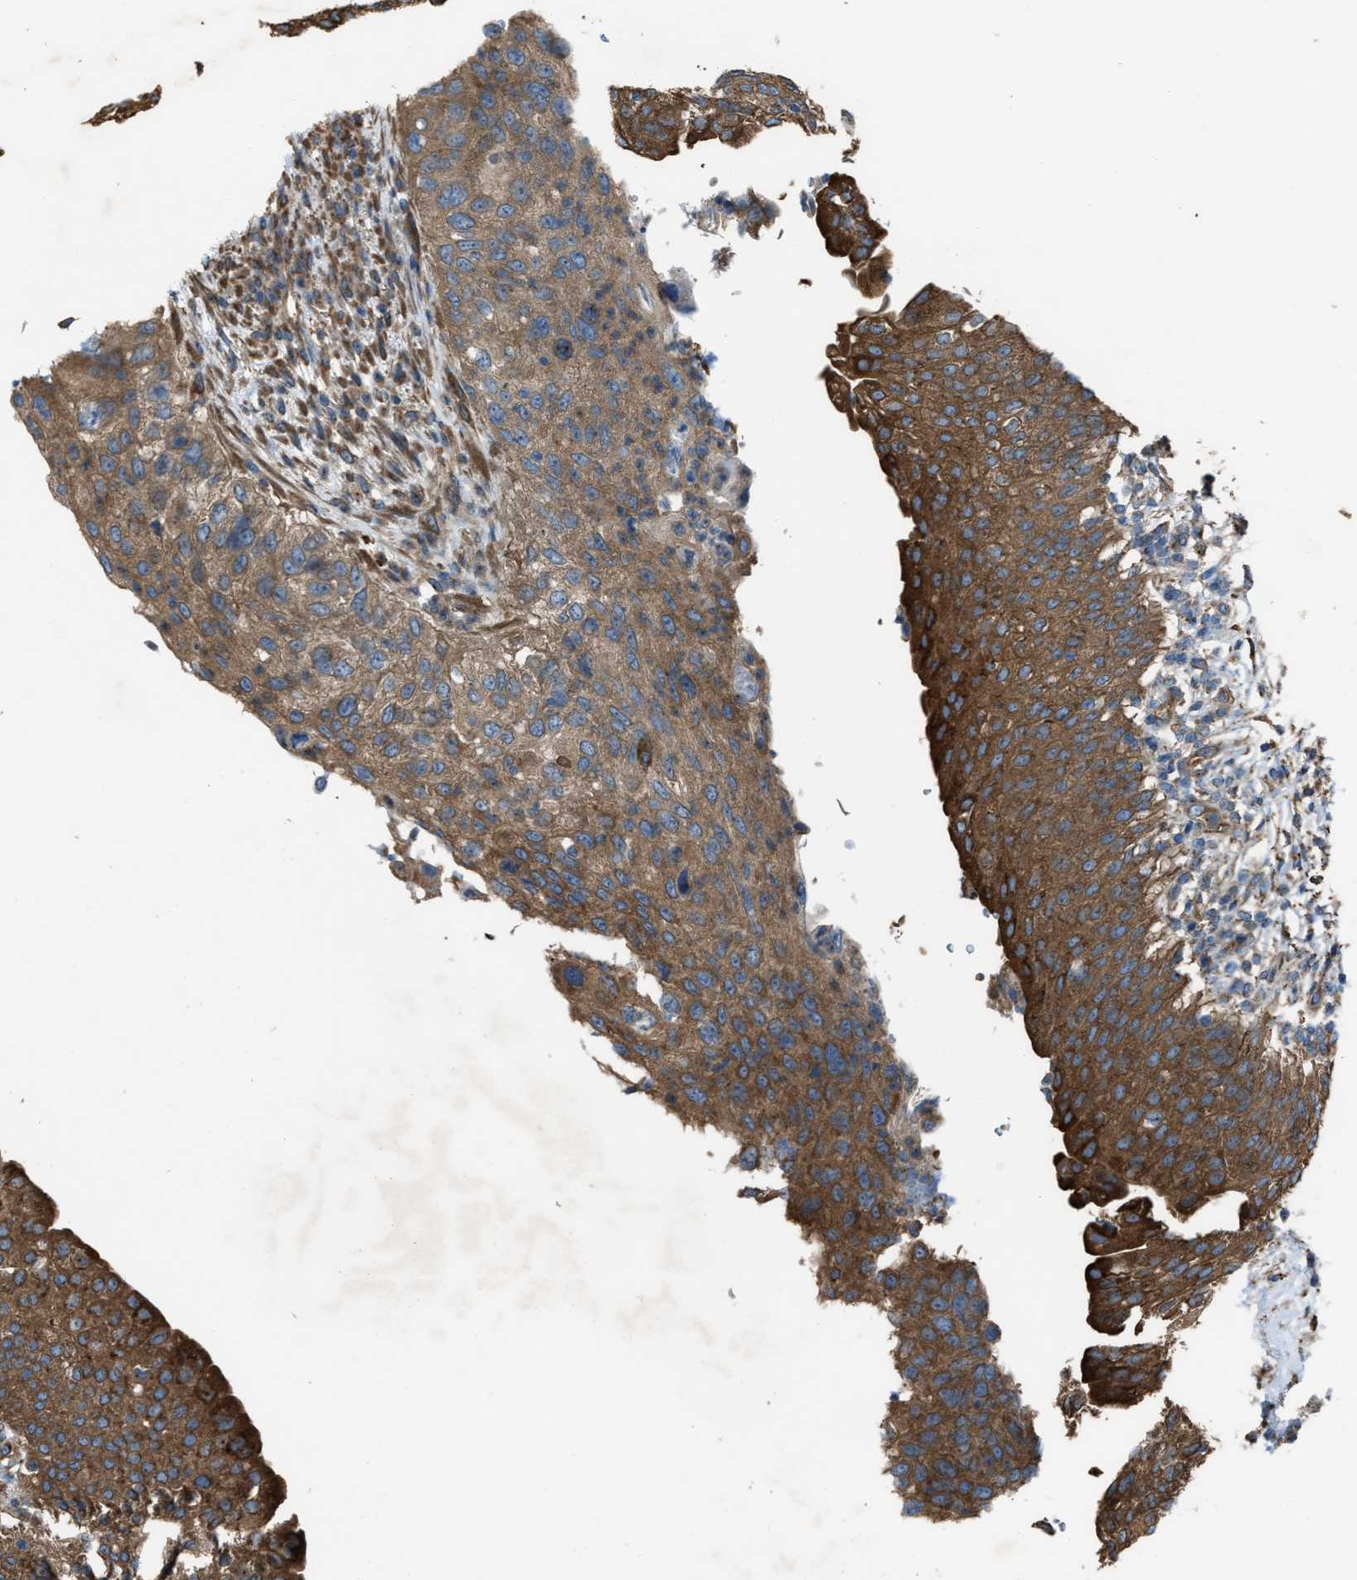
{"staining": {"intensity": "strong", "quantity": ">75%", "location": "cytoplasmic/membranous"}, "tissue": "urinary bladder", "cell_type": "Urothelial cells", "image_type": "normal", "snomed": [{"axis": "morphology", "description": "Normal tissue, NOS"}, {"axis": "topography", "description": "Urinary bladder"}], "caption": "Strong cytoplasmic/membranous expression for a protein is present in about >75% of urothelial cells of unremarkable urinary bladder using immunohistochemistry (IHC).", "gene": "TRPC1", "patient": {"sex": "female", "age": 60}}